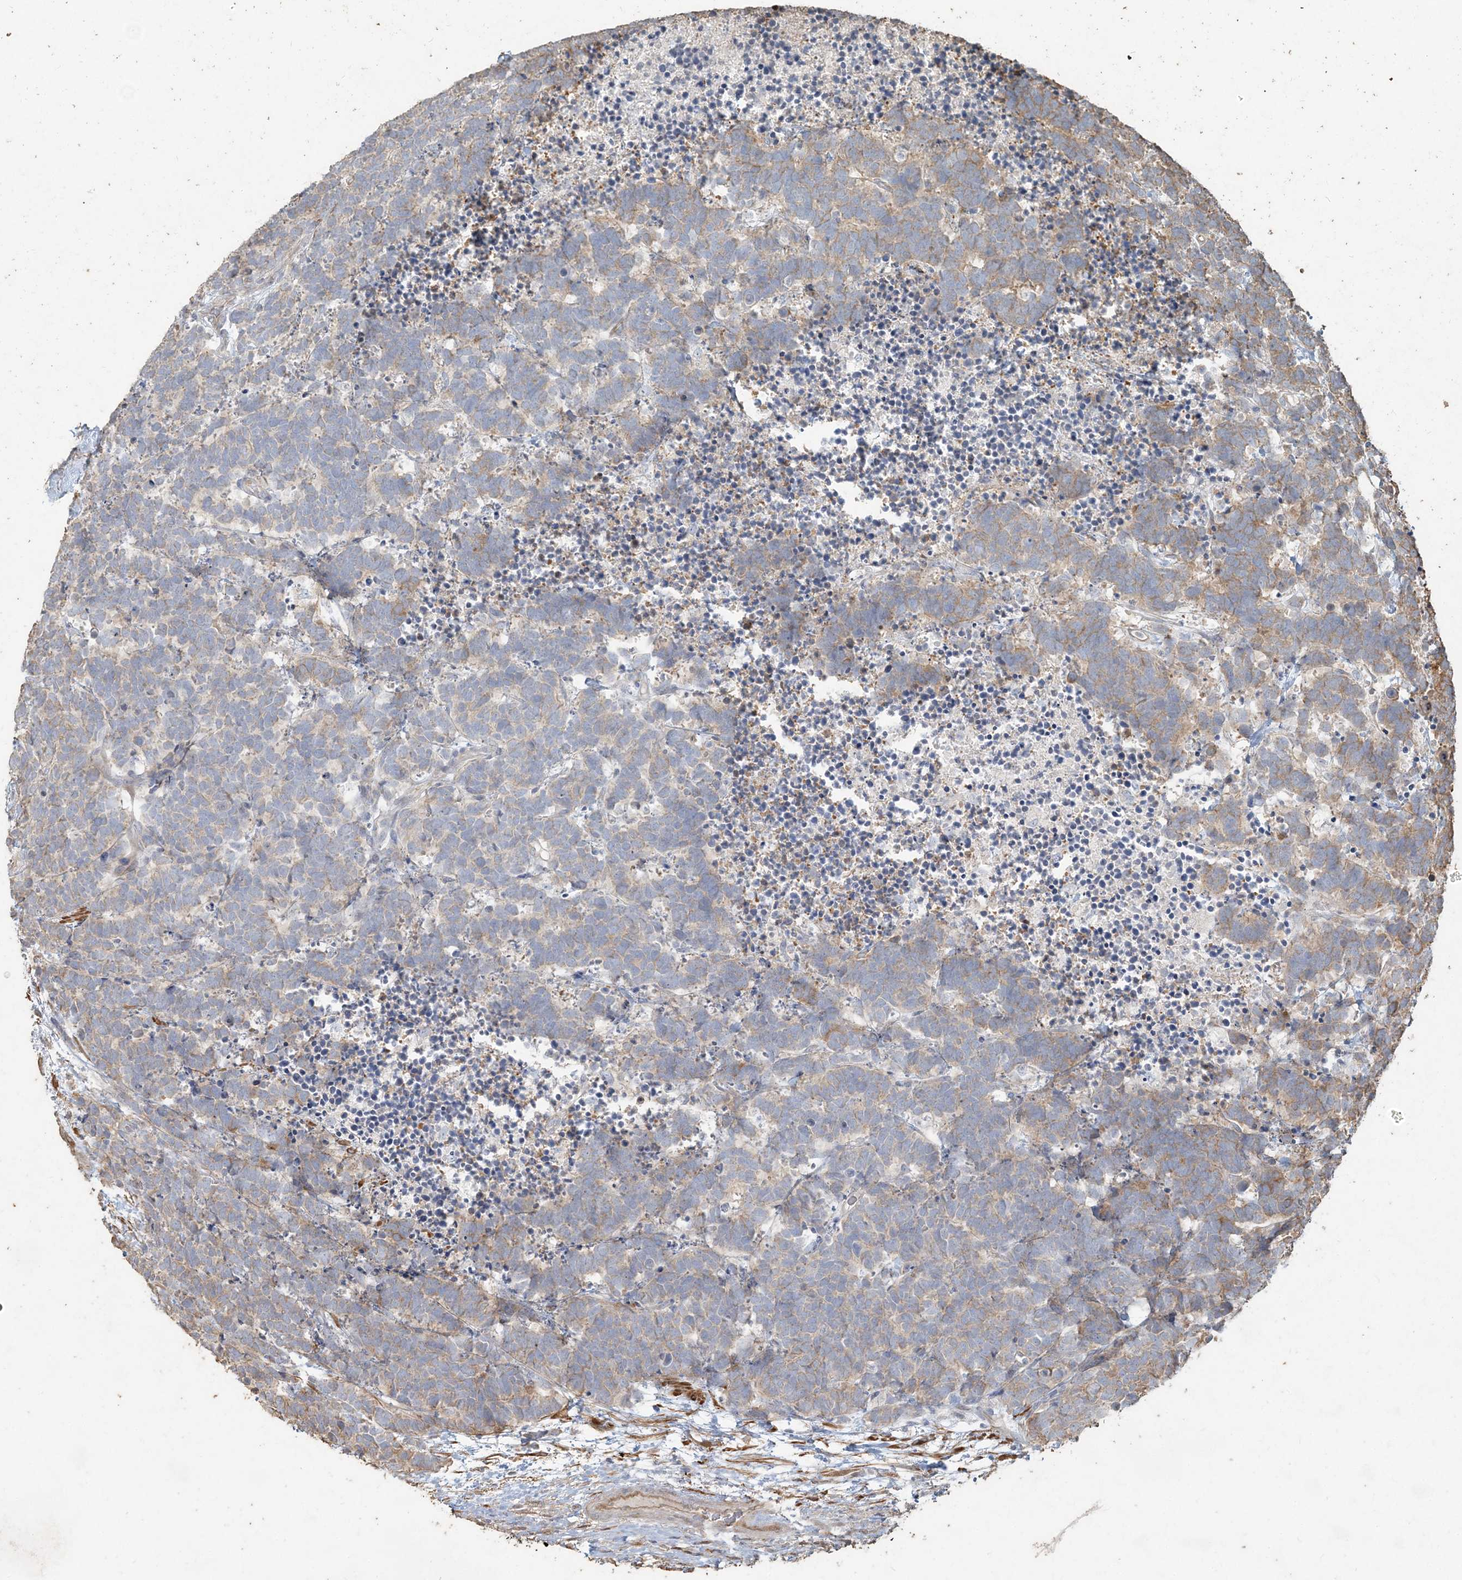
{"staining": {"intensity": "moderate", "quantity": "<25%", "location": "cytoplasmic/membranous"}, "tissue": "carcinoid", "cell_type": "Tumor cells", "image_type": "cancer", "snomed": [{"axis": "morphology", "description": "Carcinoma, NOS"}, {"axis": "morphology", "description": "Carcinoid, malignant, NOS"}, {"axis": "topography", "description": "Urinary bladder"}], "caption": "IHC photomicrograph of carcinoid (malignant) stained for a protein (brown), which exhibits low levels of moderate cytoplasmic/membranous positivity in approximately <25% of tumor cells.", "gene": "RNF145", "patient": {"sex": "male", "age": 57}}